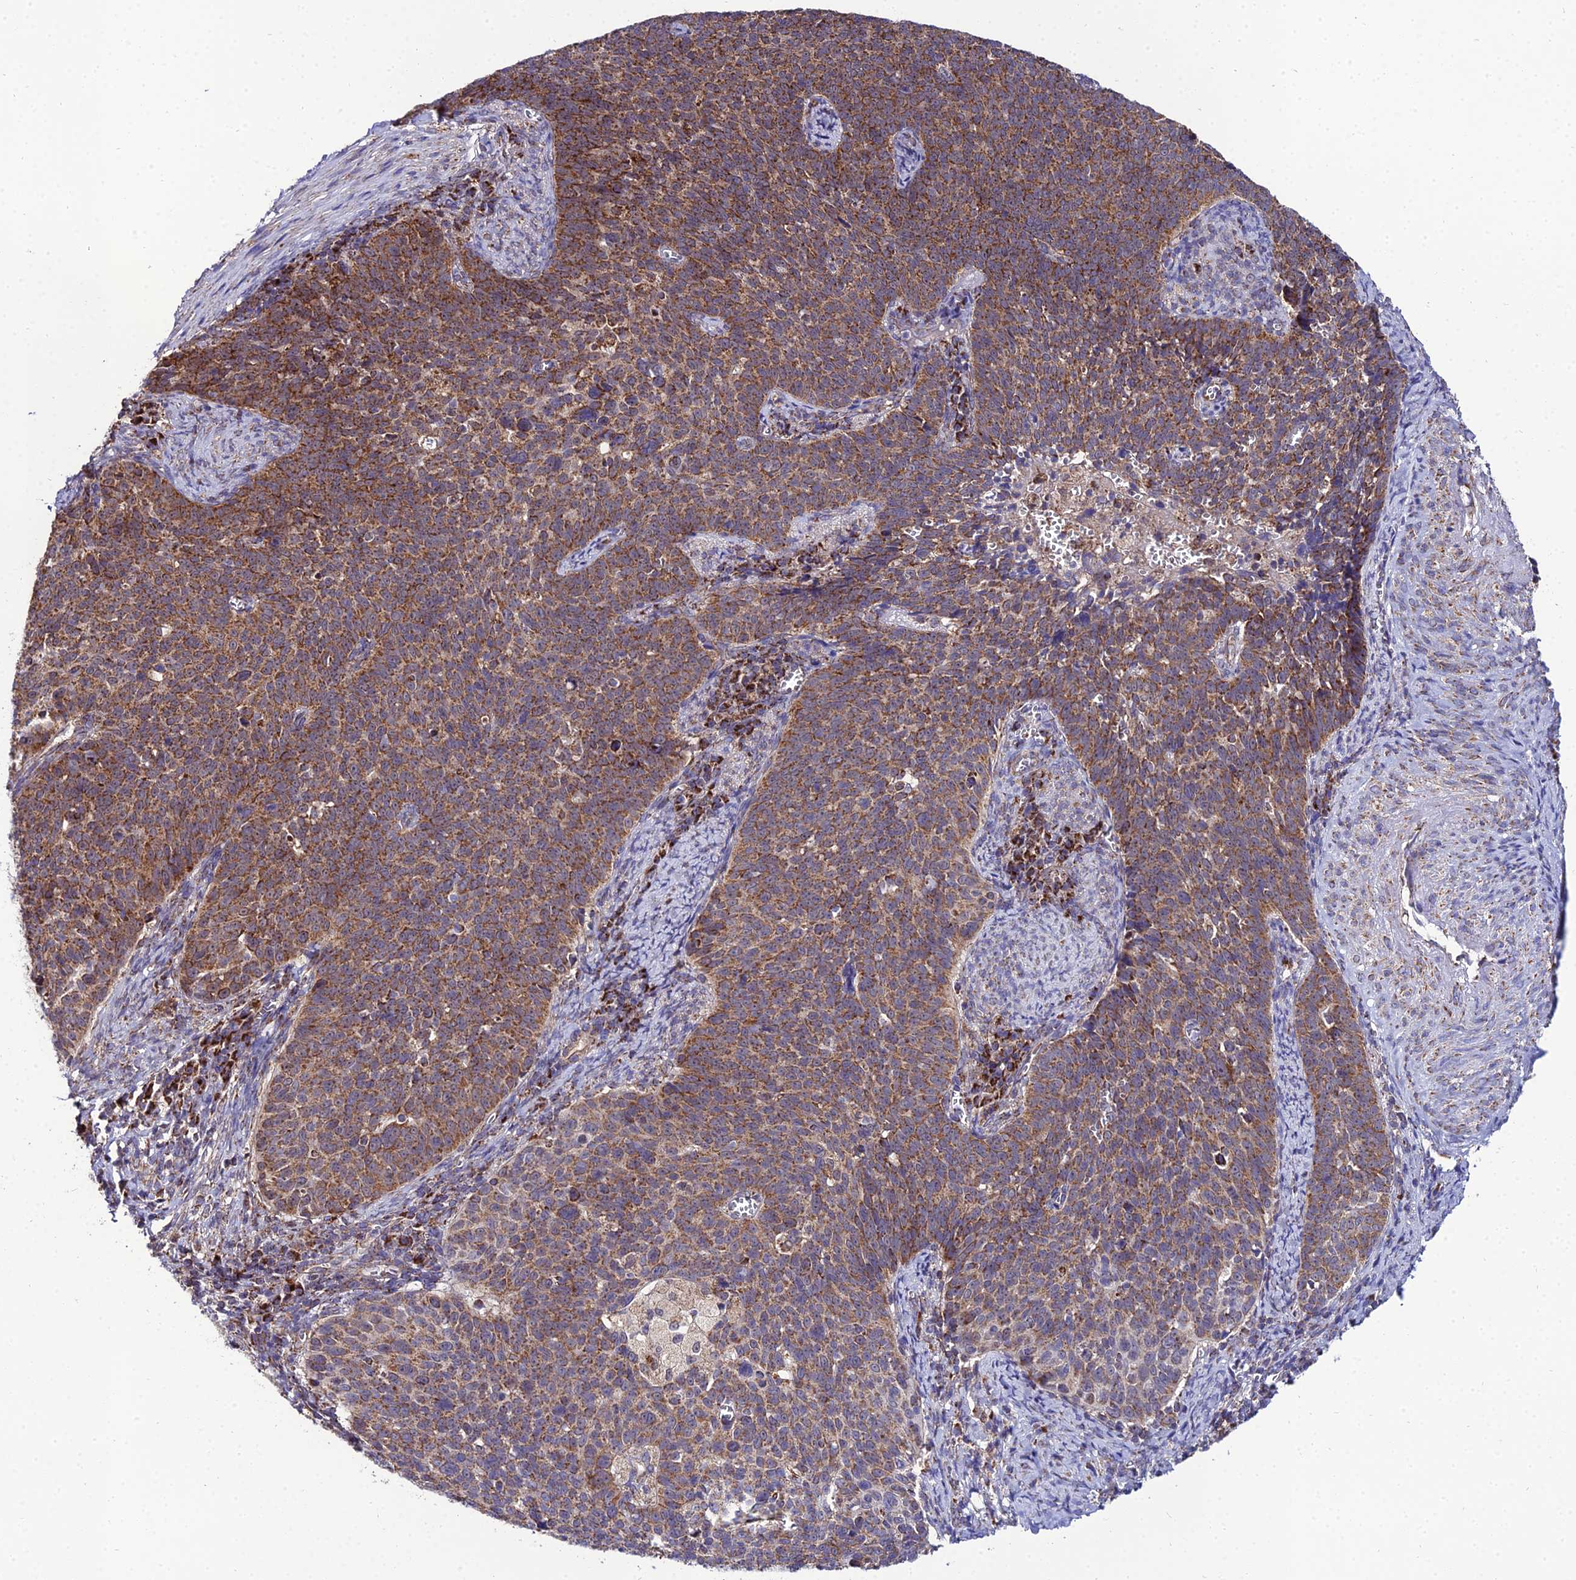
{"staining": {"intensity": "moderate", "quantity": ">75%", "location": "cytoplasmic/membranous"}, "tissue": "cervical cancer", "cell_type": "Tumor cells", "image_type": "cancer", "snomed": [{"axis": "morphology", "description": "Normal tissue, NOS"}, {"axis": "morphology", "description": "Squamous cell carcinoma, NOS"}, {"axis": "topography", "description": "Cervix"}], "caption": "Approximately >75% of tumor cells in human cervical cancer show moderate cytoplasmic/membranous protein expression as visualized by brown immunohistochemical staining.", "gene": "PSMD2", "patient": {"sex": "female", "age": 39}}